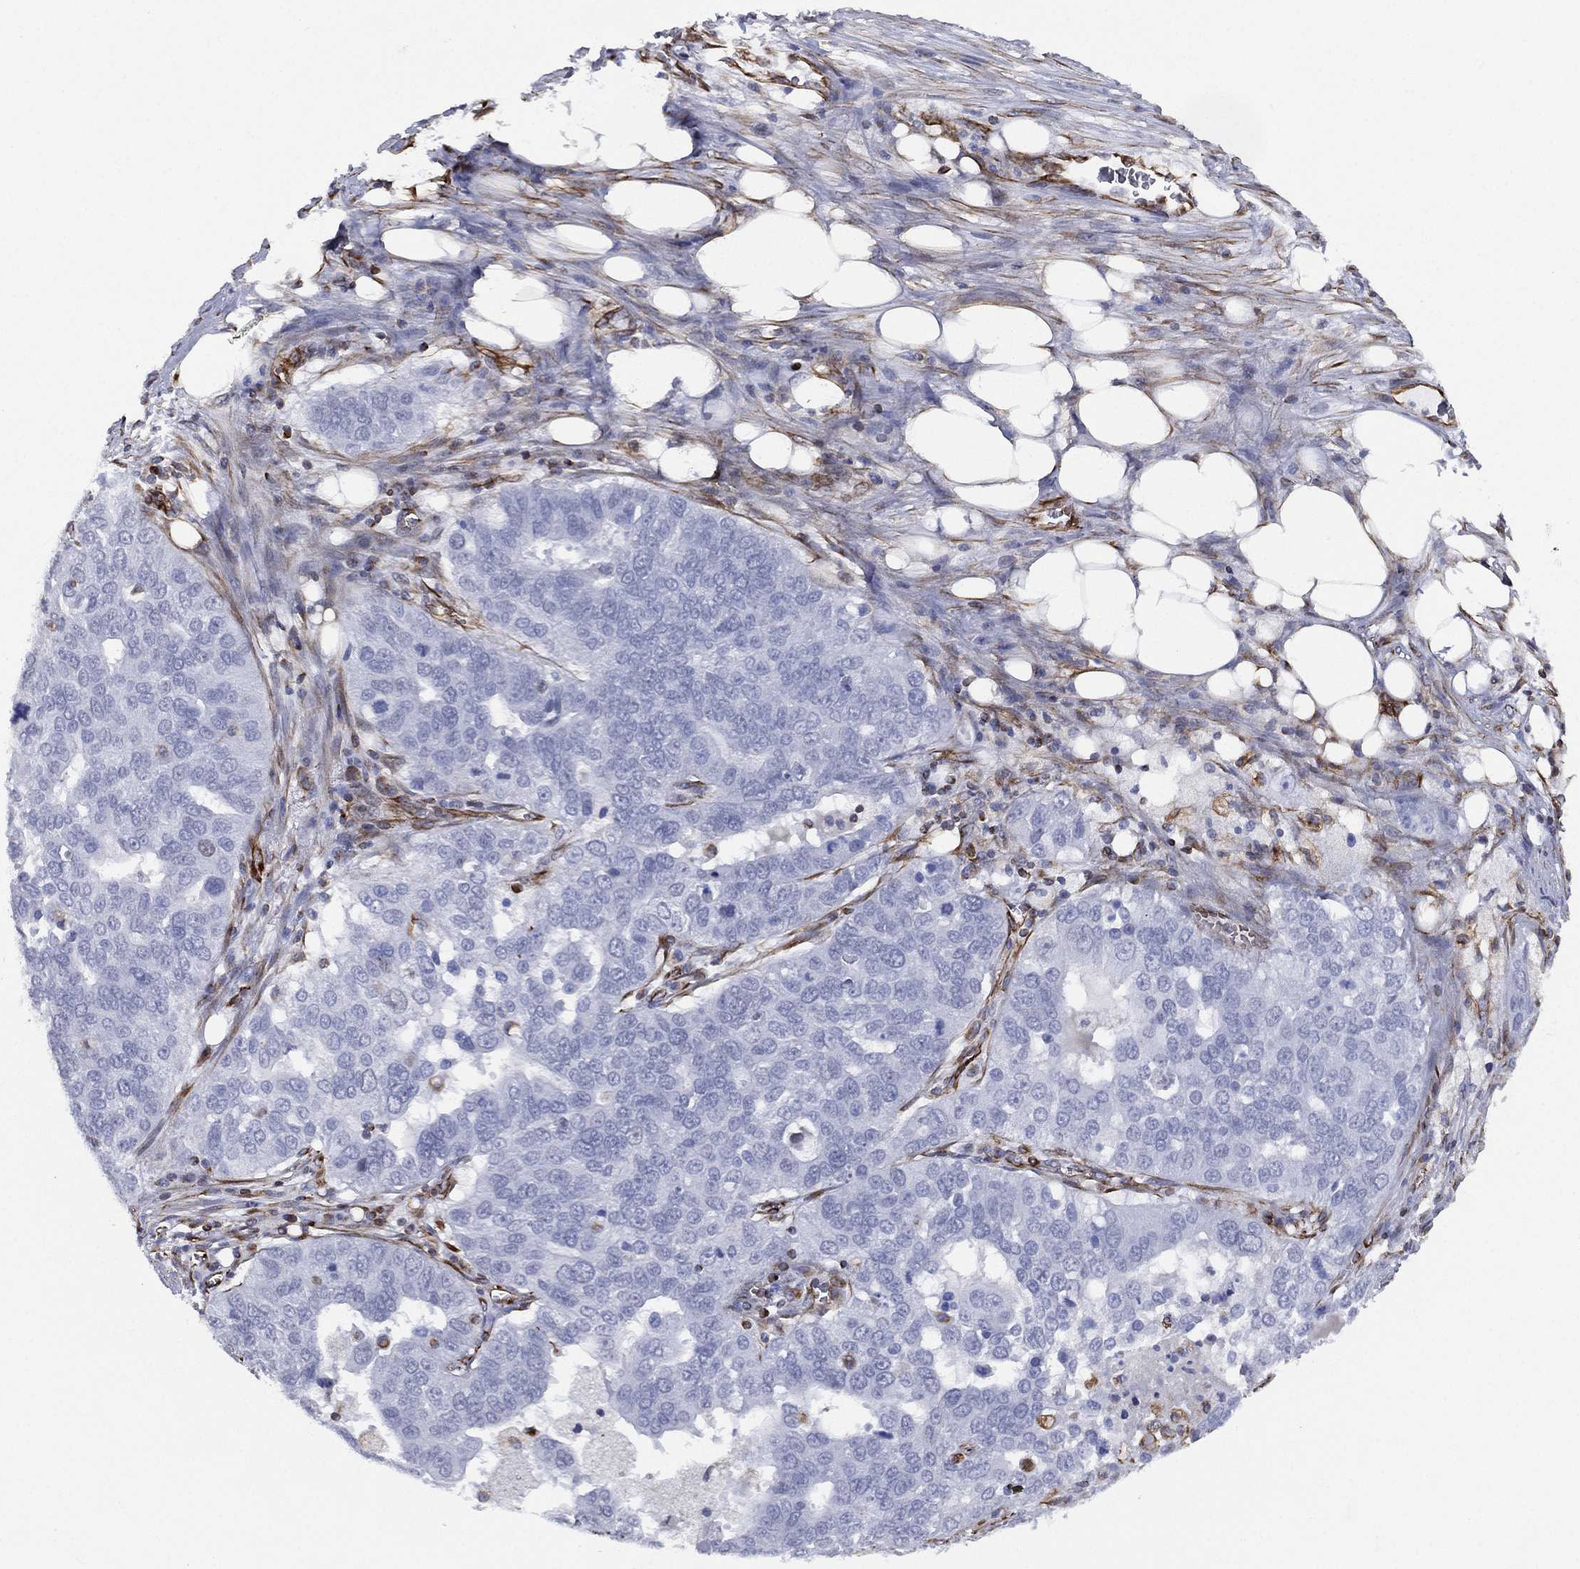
{"staining": {"intensity": "negative", "quantity": "none", "location": "none"}, "tissue": "ovarian cancer", "cell_type": "Tumor cells", "image_type": "cancer", "snomed": [{"axis": "morphology", "description": "Carcinoma, endometroid"}, {"axis": "topography", "description": "Soft tissue"}, {"axis": "topography", "description": "Ovary"}], "caption": "Tumor cells are negative for protein expression in human ovarian cancer (endometroid carcinoma).", "gene": "MAS1", "patient": {"sex": "female", "age": 52}}